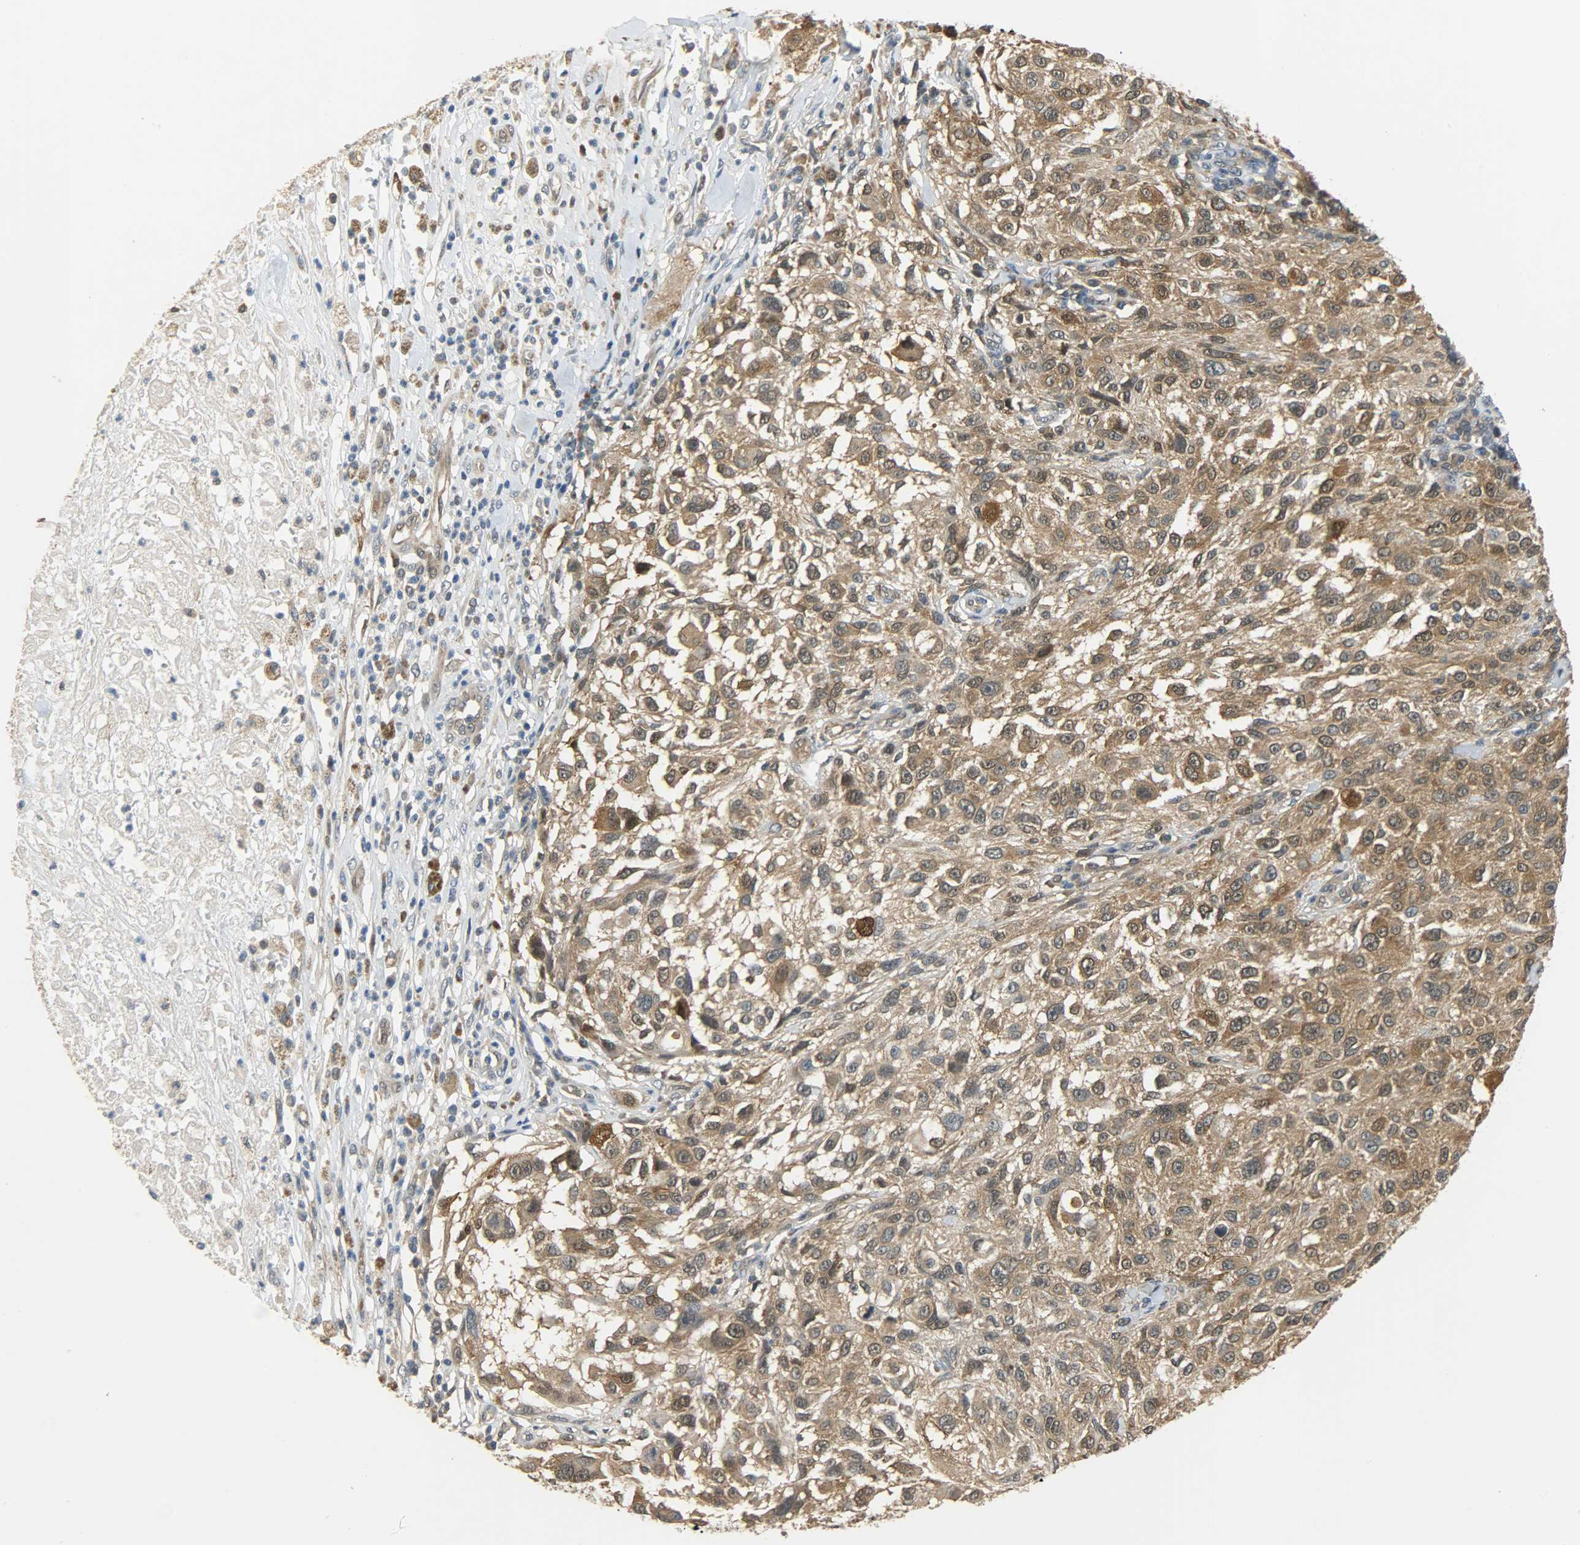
{"staining": {"intensity": "moderate", "quantity": ">75%", "location": "cytoplasmic/membranous,nuclear"}, "tissue": "melanoma", "cell_type": "Tumor cells", "image_type": "cancer", "snomed": [{"axis": "morphology", "description": "Necrosis, NOS"}, {"axis": "morphology", "description": "Malignant melanoma, NOS"}, {"axis": "topography", "description": "Skin"}], "caption": "A brown stain highlights moderate cytoplasmic/membranous and nuclear positivity of a protein in human malignant melanoma tumor cells.", "gene": "EIF4EBP1", "patient": {"sex": "female", "age": 87}}